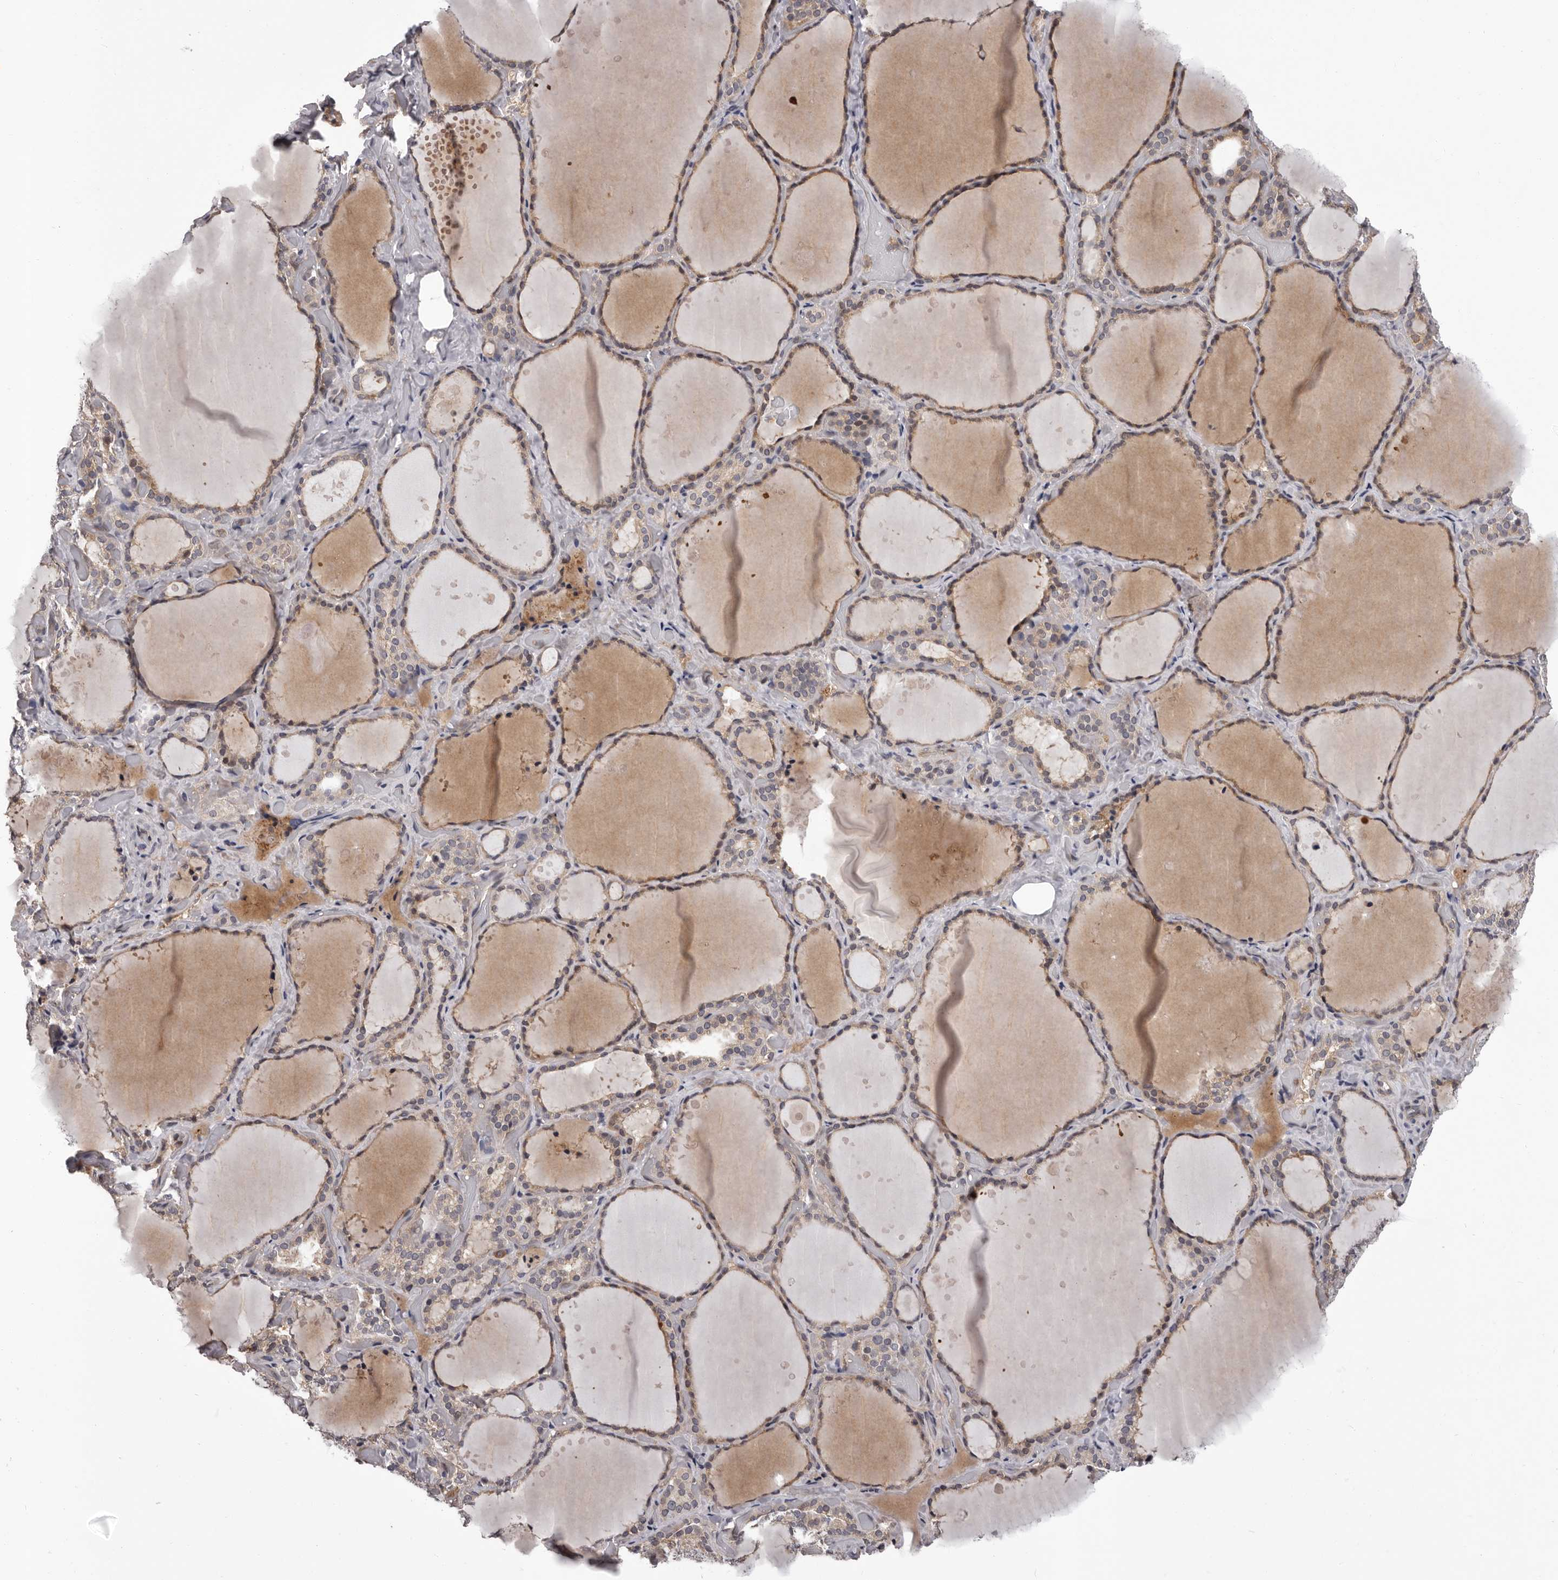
{"staining": {"intensity": "weak", "quantity": ">75%", "location": "cytoplasmic/membranous,nuclear"}, "tissue": "thyroid gland", "cell_type": "Glandular cells", "image_type": "normal", "snomed": [{"axis": "morphology", "description": "Normal tissue, NOS"}, {"axis": "topography", "description": "Thyroid gland"}], "caption": "This is an image of immunohistochemistry staining of benign thyroid gland, which shows weak positivity in the cytoplasmic/membranous,nuclear of glandular cells.", "gene": "MED8", "patient": {"sex": "female", "age": 44}}